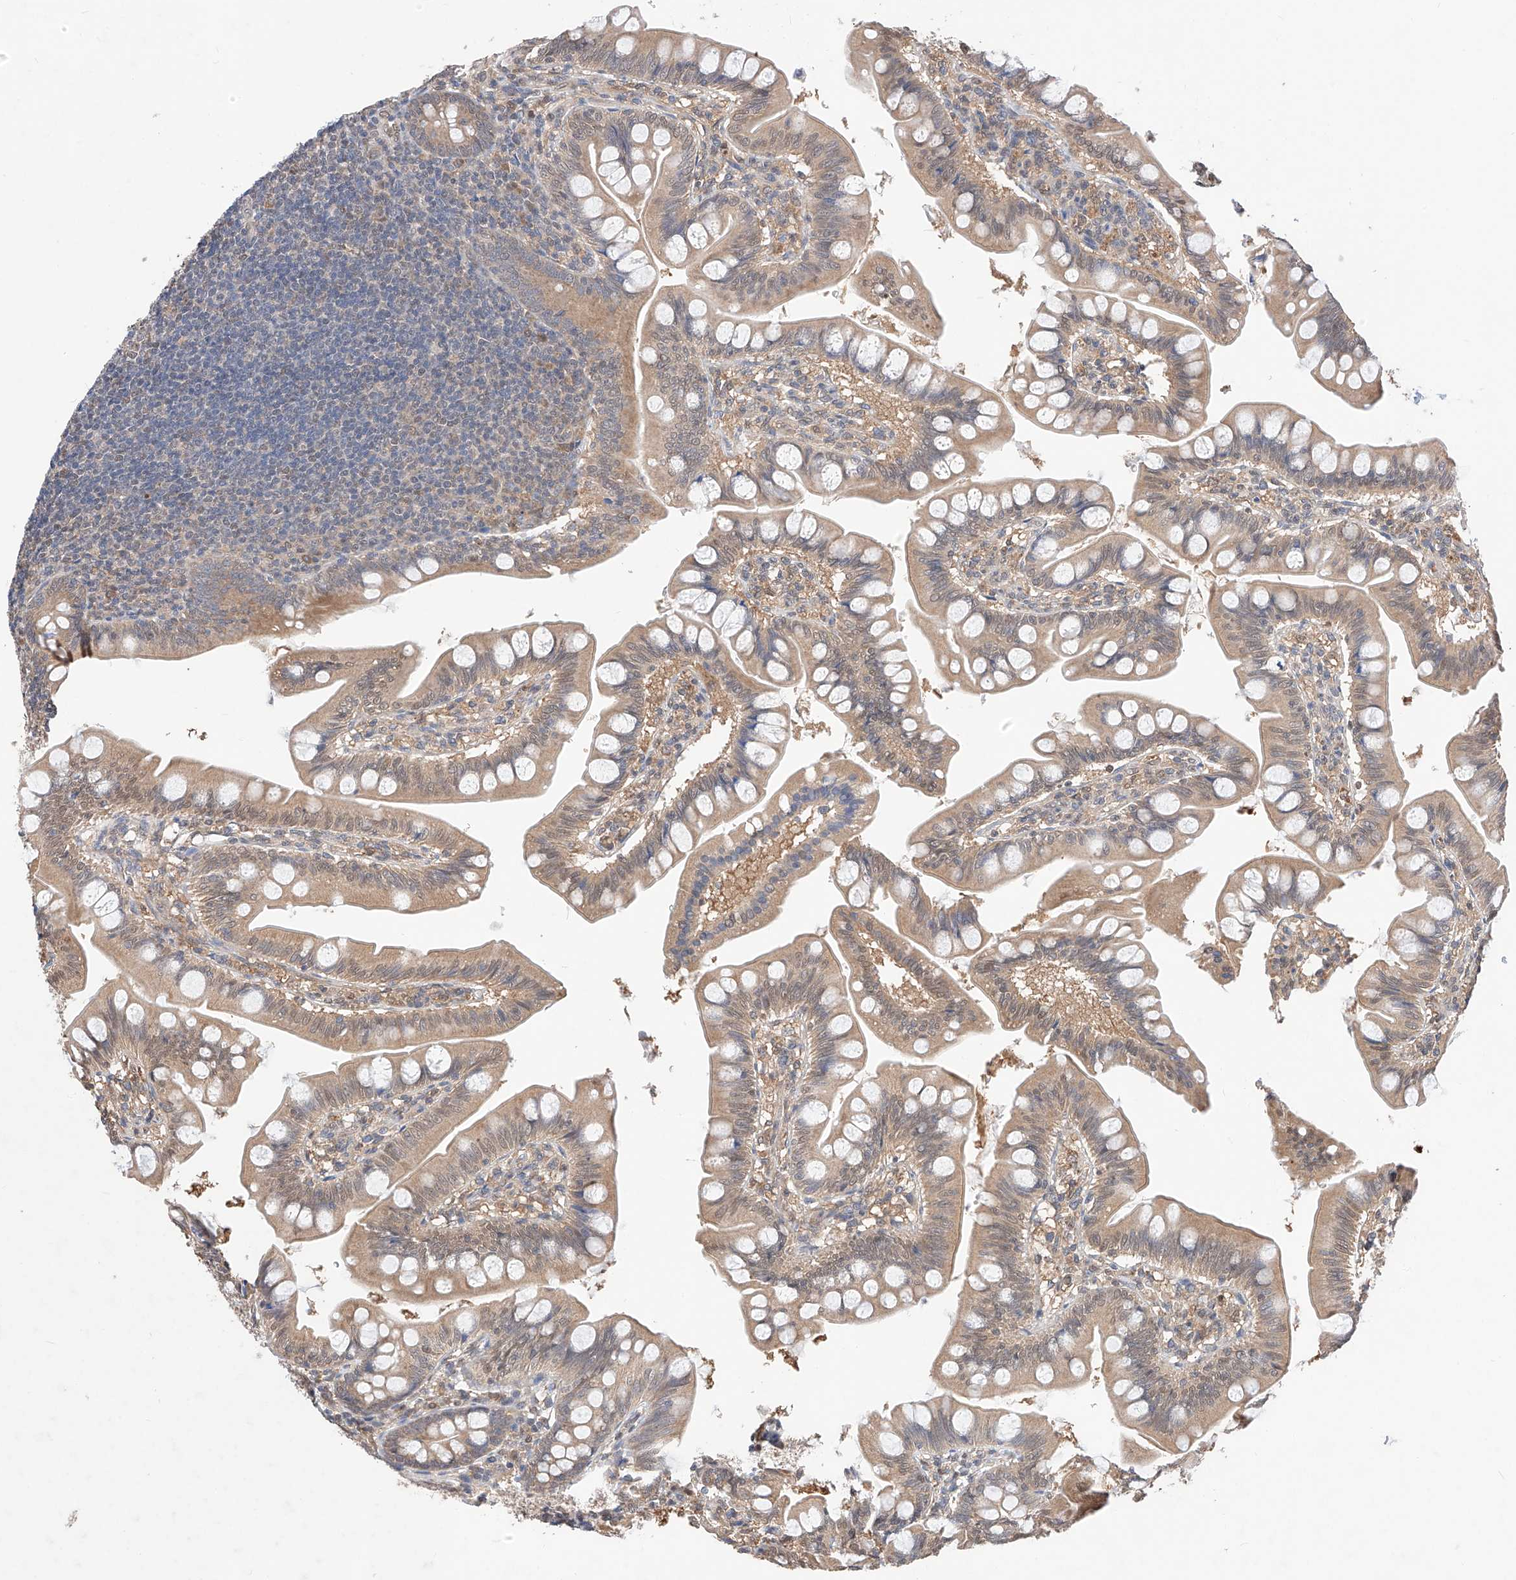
{"staining": {"intensity": "moderate", "quantity": ">75%", "location": "cytoplasmic/membranous,nuclear"}, "tissue": "small intestine", "cell_type": "Glandular cells", "image_type": "normal", "snomed": [{"axis": "morphology", "description": "Normal tissue, NOS"}, {"axis": "topography", "description": "Small intestine"}], "caption": "Immunohistochemical staining of benign human small intestine demonstrates >75% levels of moderate cytoplasmic/membranous,nuclear protein expression in approximately >75% of glandular cells. Using DAB (3,3'-diaminobenzidine) (brown) and hematoxylin (blue) stains, captured at high magnification using brightfield microscopy.", "gene": "ZSCAN4", "patient": {"sex": "male", "age": 7}}